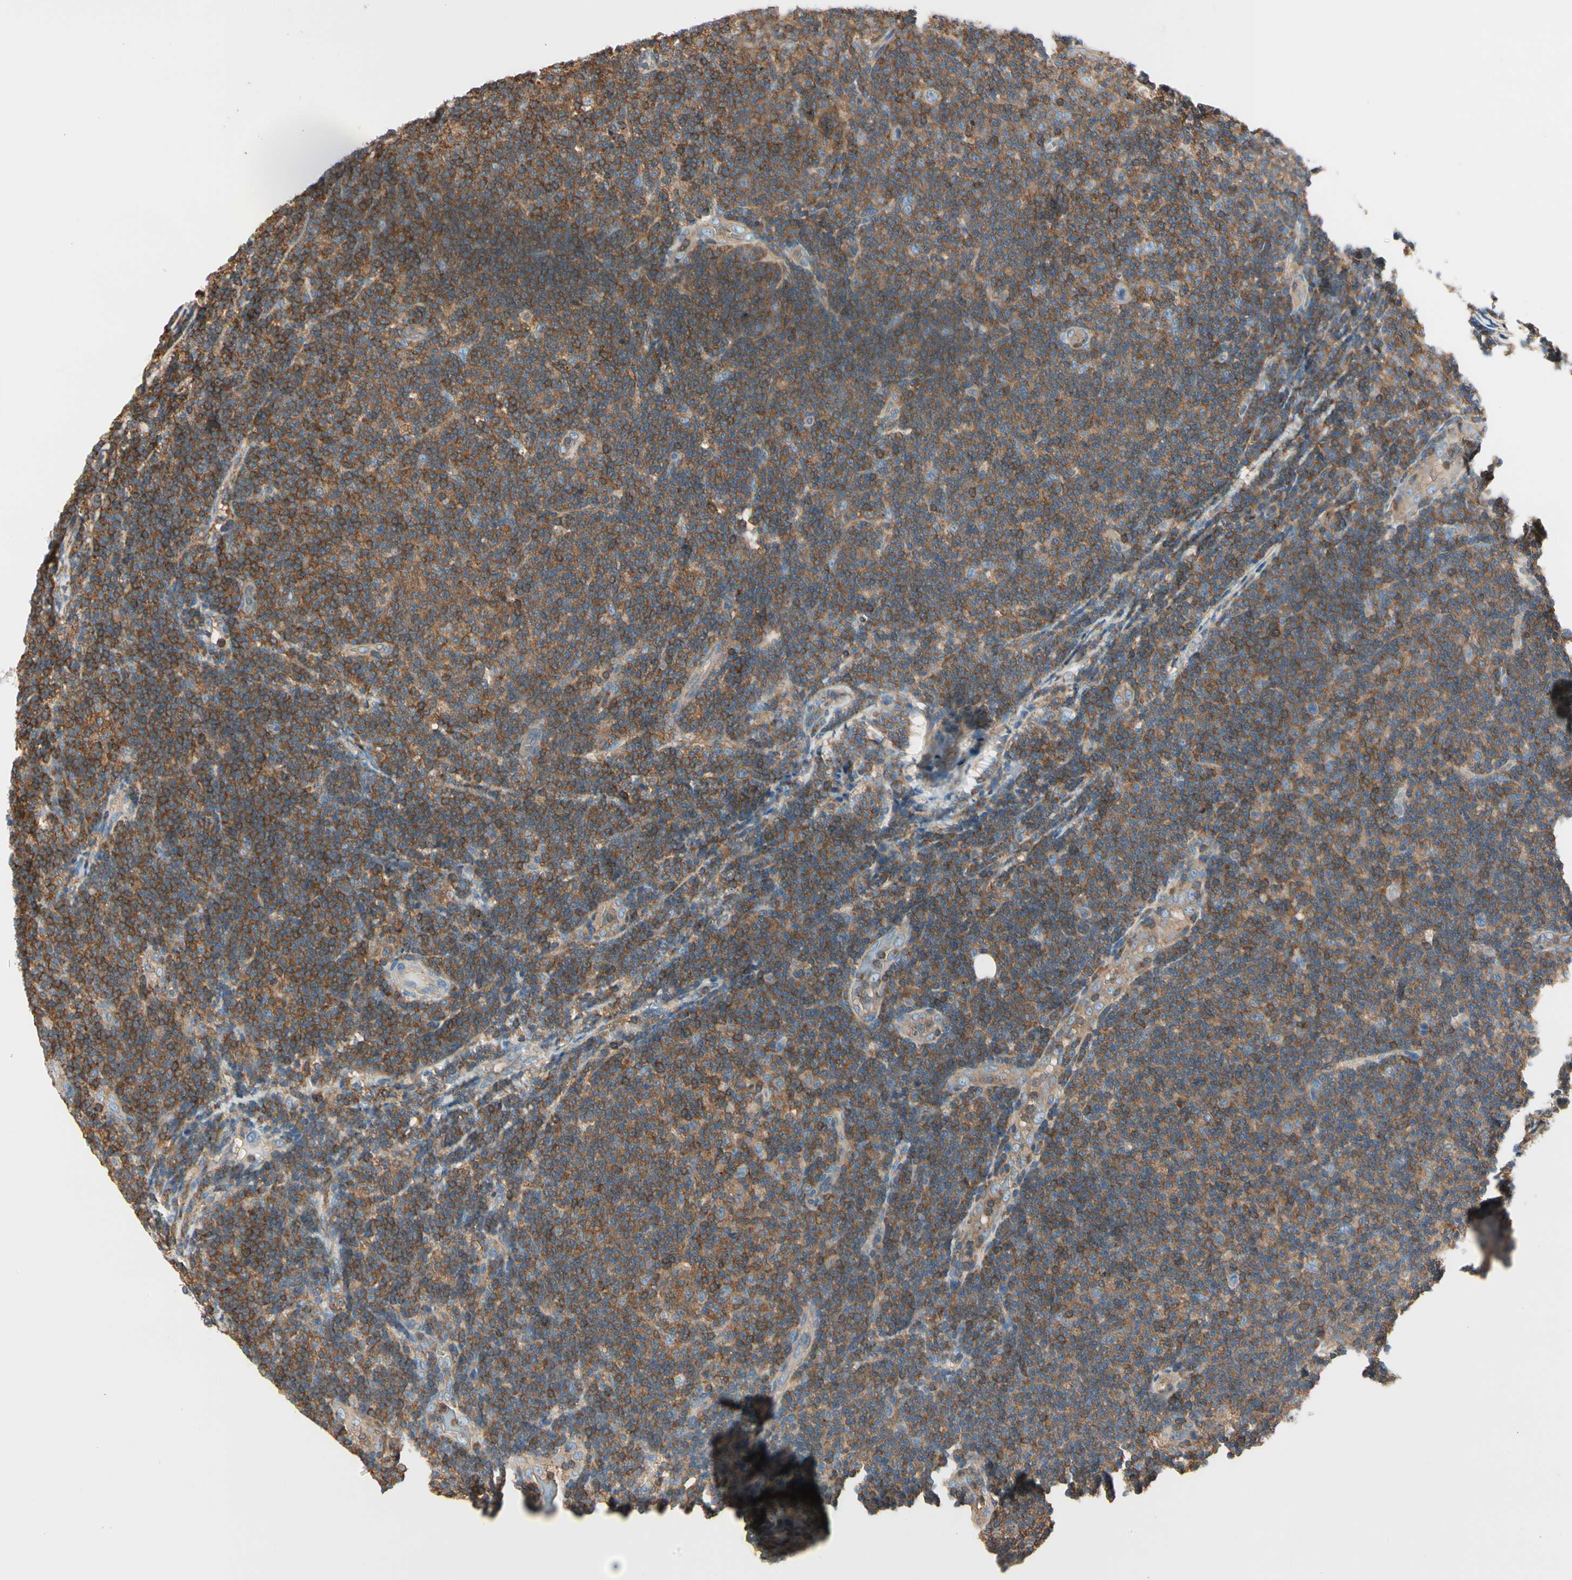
{"staining": {"intensity": "strong", "quantity": ">75%", "location": "cytoplasmic/membranous"}, "tissue": "lymphoma", "cell_type": "Tumor cells", "image_type": "cancer", "snomed": [{"axis": "morphology", "description": "Malignant lymphoma, non-Hodgkin's type, Low grade"}, {"axis": "topography", "description": "Lymph node"}], "caption": "Strong cytoplasmic/membranous positivity is seen in approximately >75% of tumor cells in lymphoma.", "gene": "CAPZA2", "patient": {"sex": "male", "age": 83}}